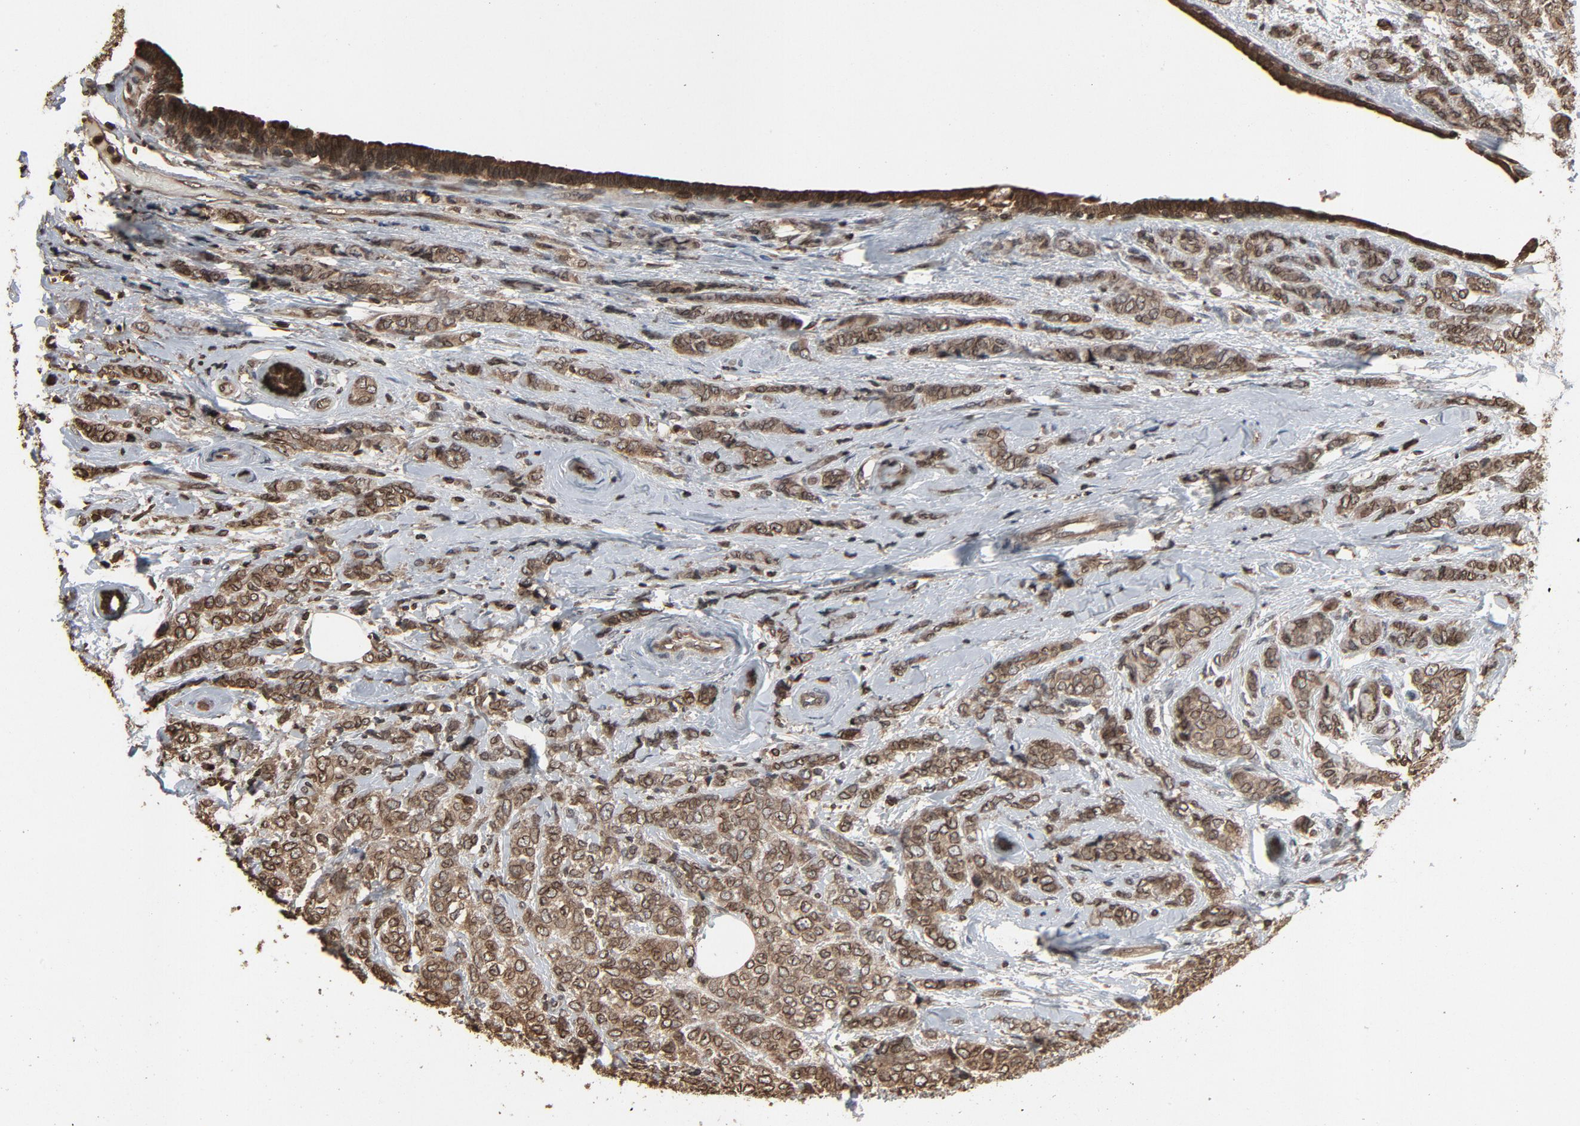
{"staining": {"intensity": "weak", "quantity": ">75%", "location": "cytoplasmic/membranous,nuclear"}, "tissue": "breast cancer", "cell_type": "Tumor cells", "image_type": "cancer", "snomed": [{"axis": "morphology", "description": "Lobular carcinoma"}, {"axis": "topography", "description": "Breast"}], "caption": "Immunohistochemistry micrograph of neoplastic tissue: lobular carcinoma (breast) stained using immunohistochemistry exhibits low levels of weak protein expression localized specifically in the cytoplasmic/membranous and nuclear of tumor cells, appearing as a cytoplasmic/membranous and nuclear brown color.", "gene": "UBE2D1", "patient": {"sex": "female", "age": 60}}